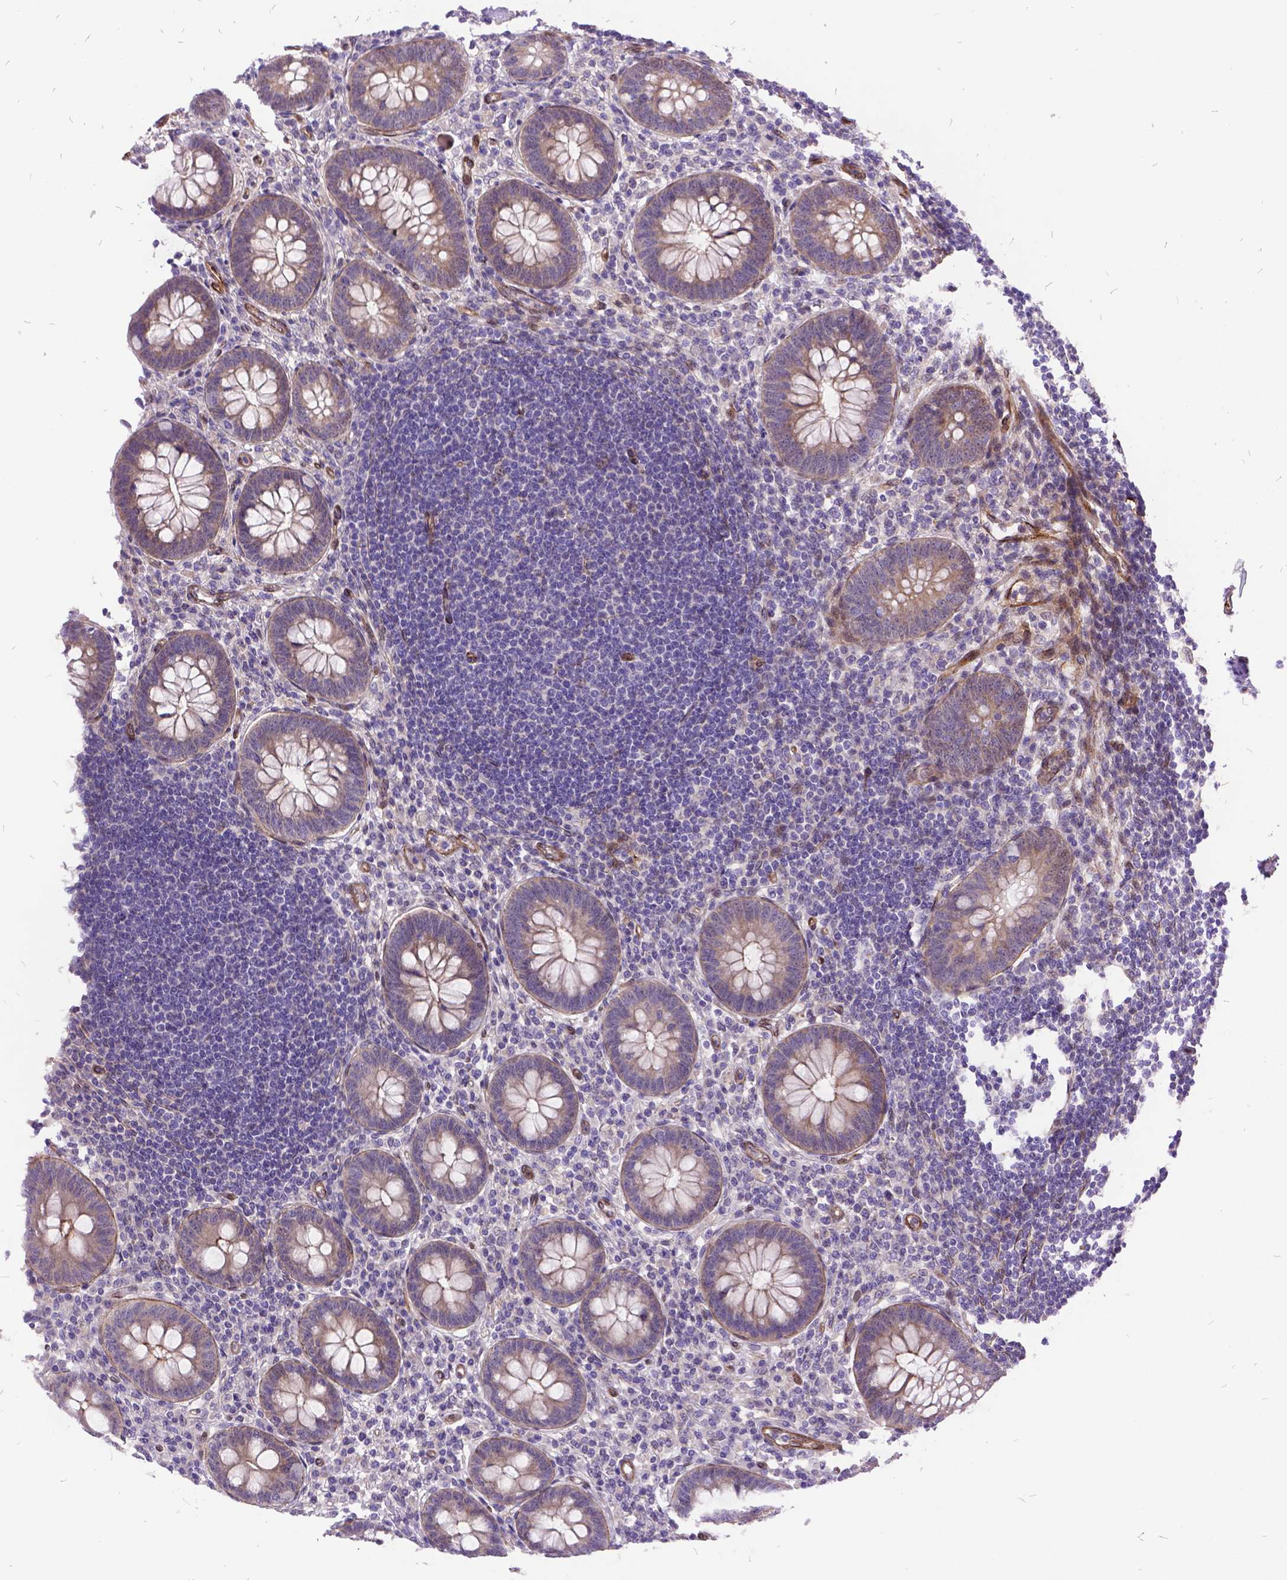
{"staining": {"intensity": "moderate", "quantity": "25%-75%", "location": "cytoplasmic/membranous"}, "tissue": "appendix", "cell_type": "Glandular cells", "image_type": "normal", "snomed": [{"axis": "morphology", "description": "Normal tissue, NOS"}, {"axis": "topography", "description": "Appendix"}], "caption": "Glandular cells show moderate cytoplasmic/membranous expression in approximately 25%-75% of cells in benign appendix.", "gene": "GRB7", "patient": {"sex": "female", "age": 57}}